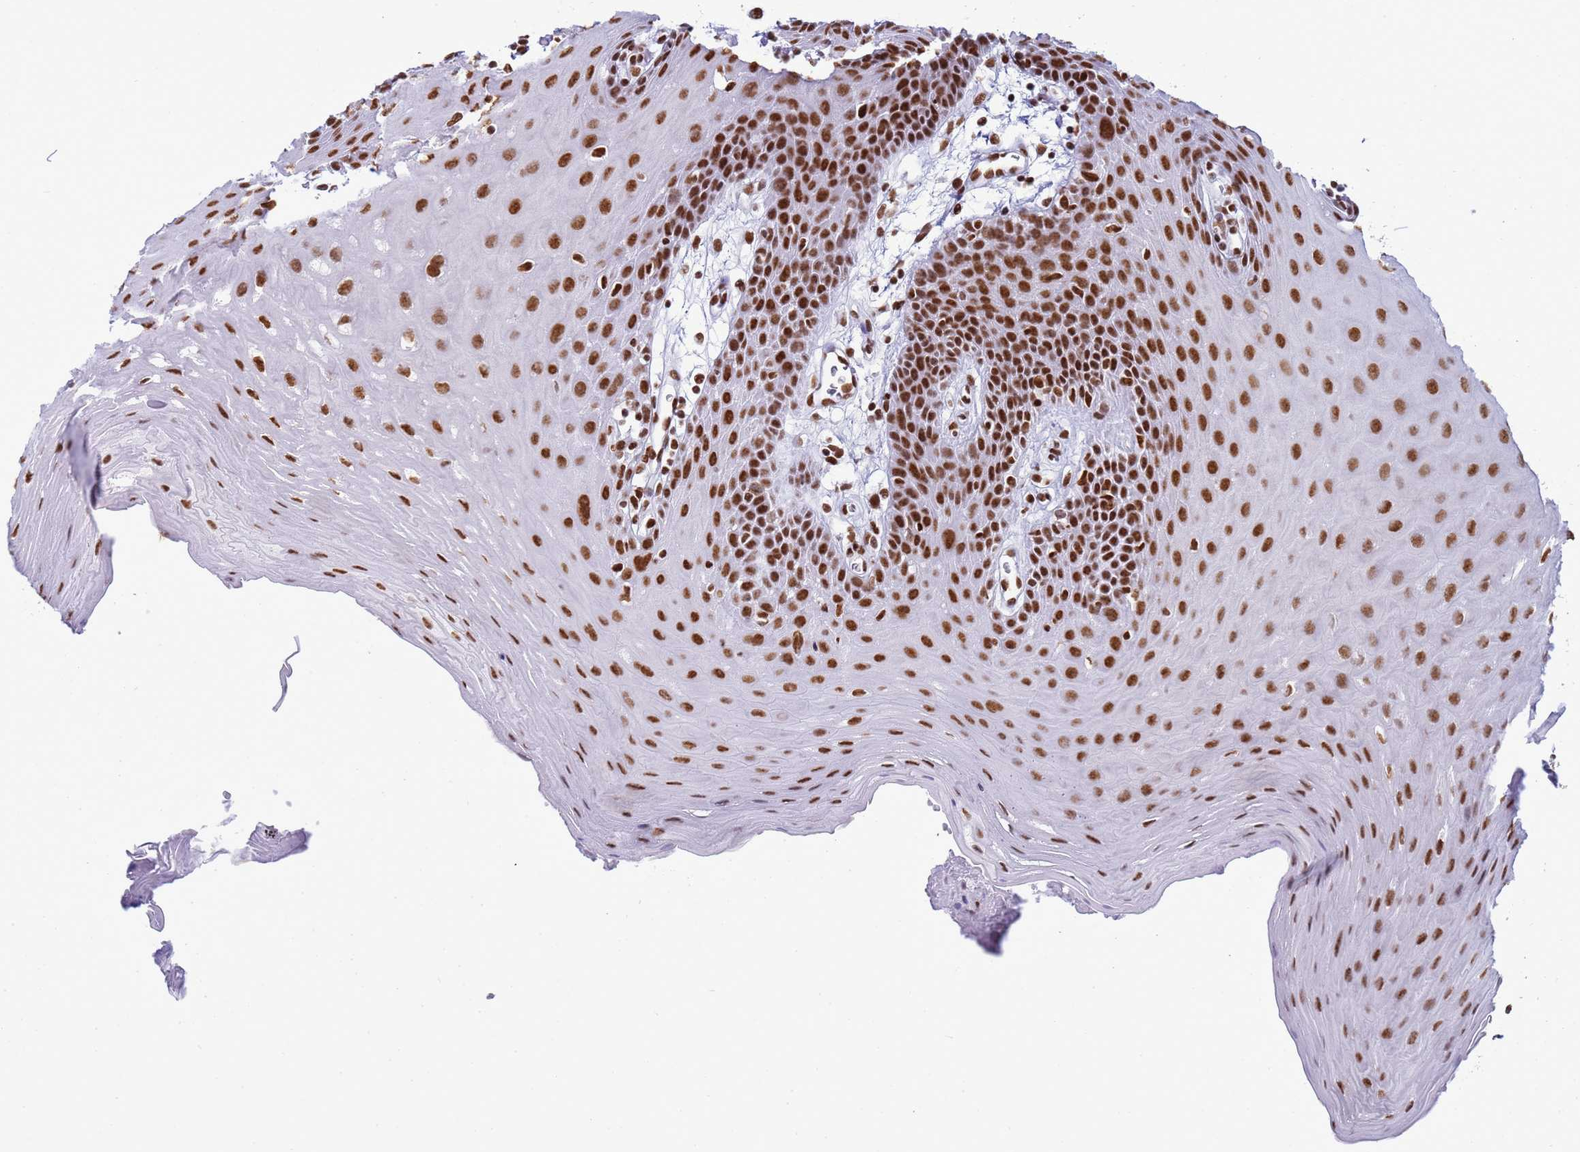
{"staining": {"intensity": "strong", "quantity": ">75%", "location": "nuclear"}, "tissue": "oral mucosa", "cell_type": "Squamous epithelial cells", "image_type": "normal", "snomed": [{"axis": "morphology", "description": "Normal tissue, NOS"}, {"axis": "topography", "description": "Skeletal muscle"}, {"axis": "topography", "description": "Oral tissue"}, {"axis": "topography", "description": "Salivary gland"}, {"axis": "topography", "description": "Peripheral nerve tissue"}], "caption": "The photomicrograph demonstrates immunohistochemical staining of unremarkable oral mucosa. There is strong nuclear expression is seen in about >75% of squamous epithelial cells.", "gene": "RALY", "patient": {"sex": "male", "age": 54}}